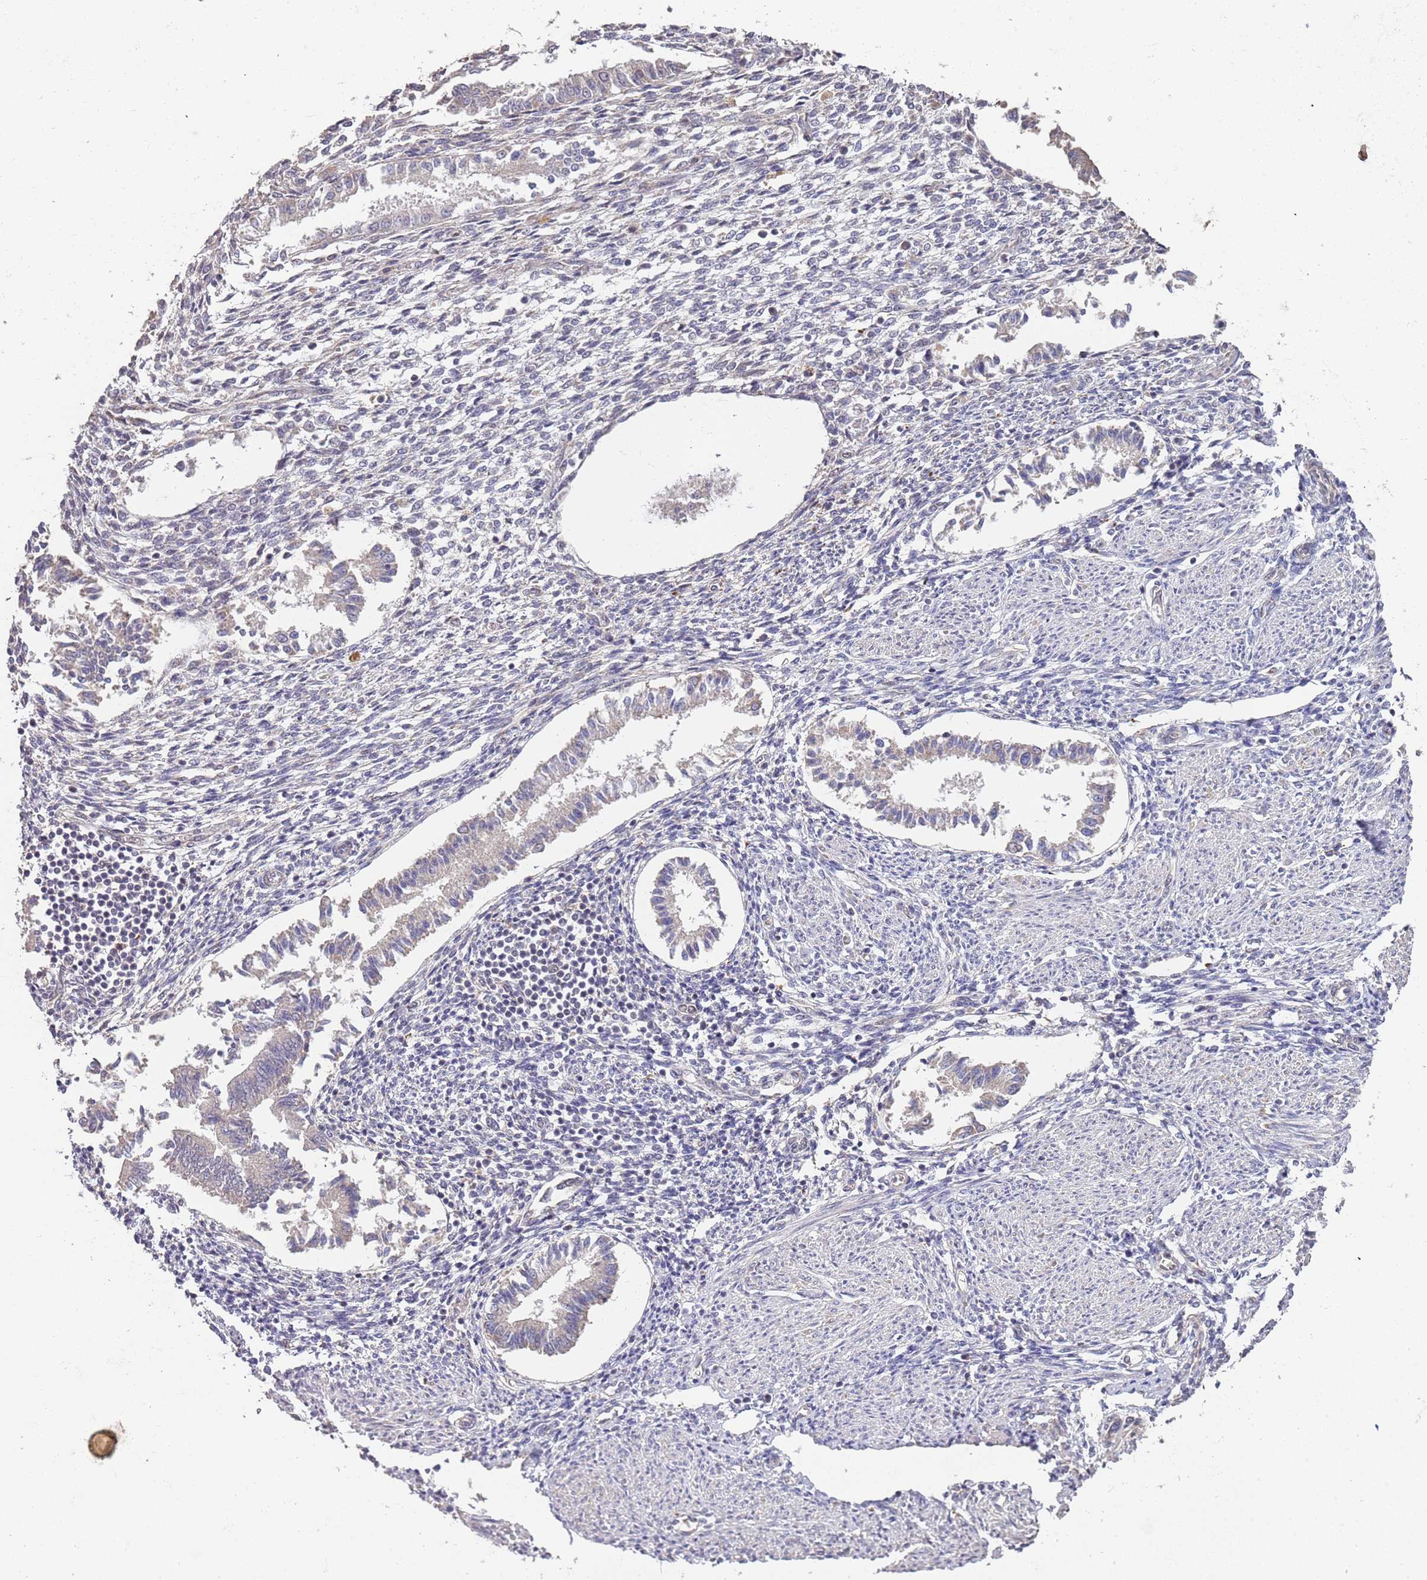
{"staining": {"intensity": "negative", "quantity": "none", "location": "none"}, "tissue": "endometrium", "cell_type": "Cells in endometrial stroma", "image_type": "normal", "snomed": [{"axis": "morphology", "description": "Normal tissue, NOS"}, {"axis": "topography", "description": "Uterus"}, {"axis": "topography", "description": "Endometrium"}], "caption": "The photomicrograph demonstrates no staining of cells in endometrial stroma in normal endometrium.", "gene": "TMEM64", "patient": {"sex": "female", "age": 48}}